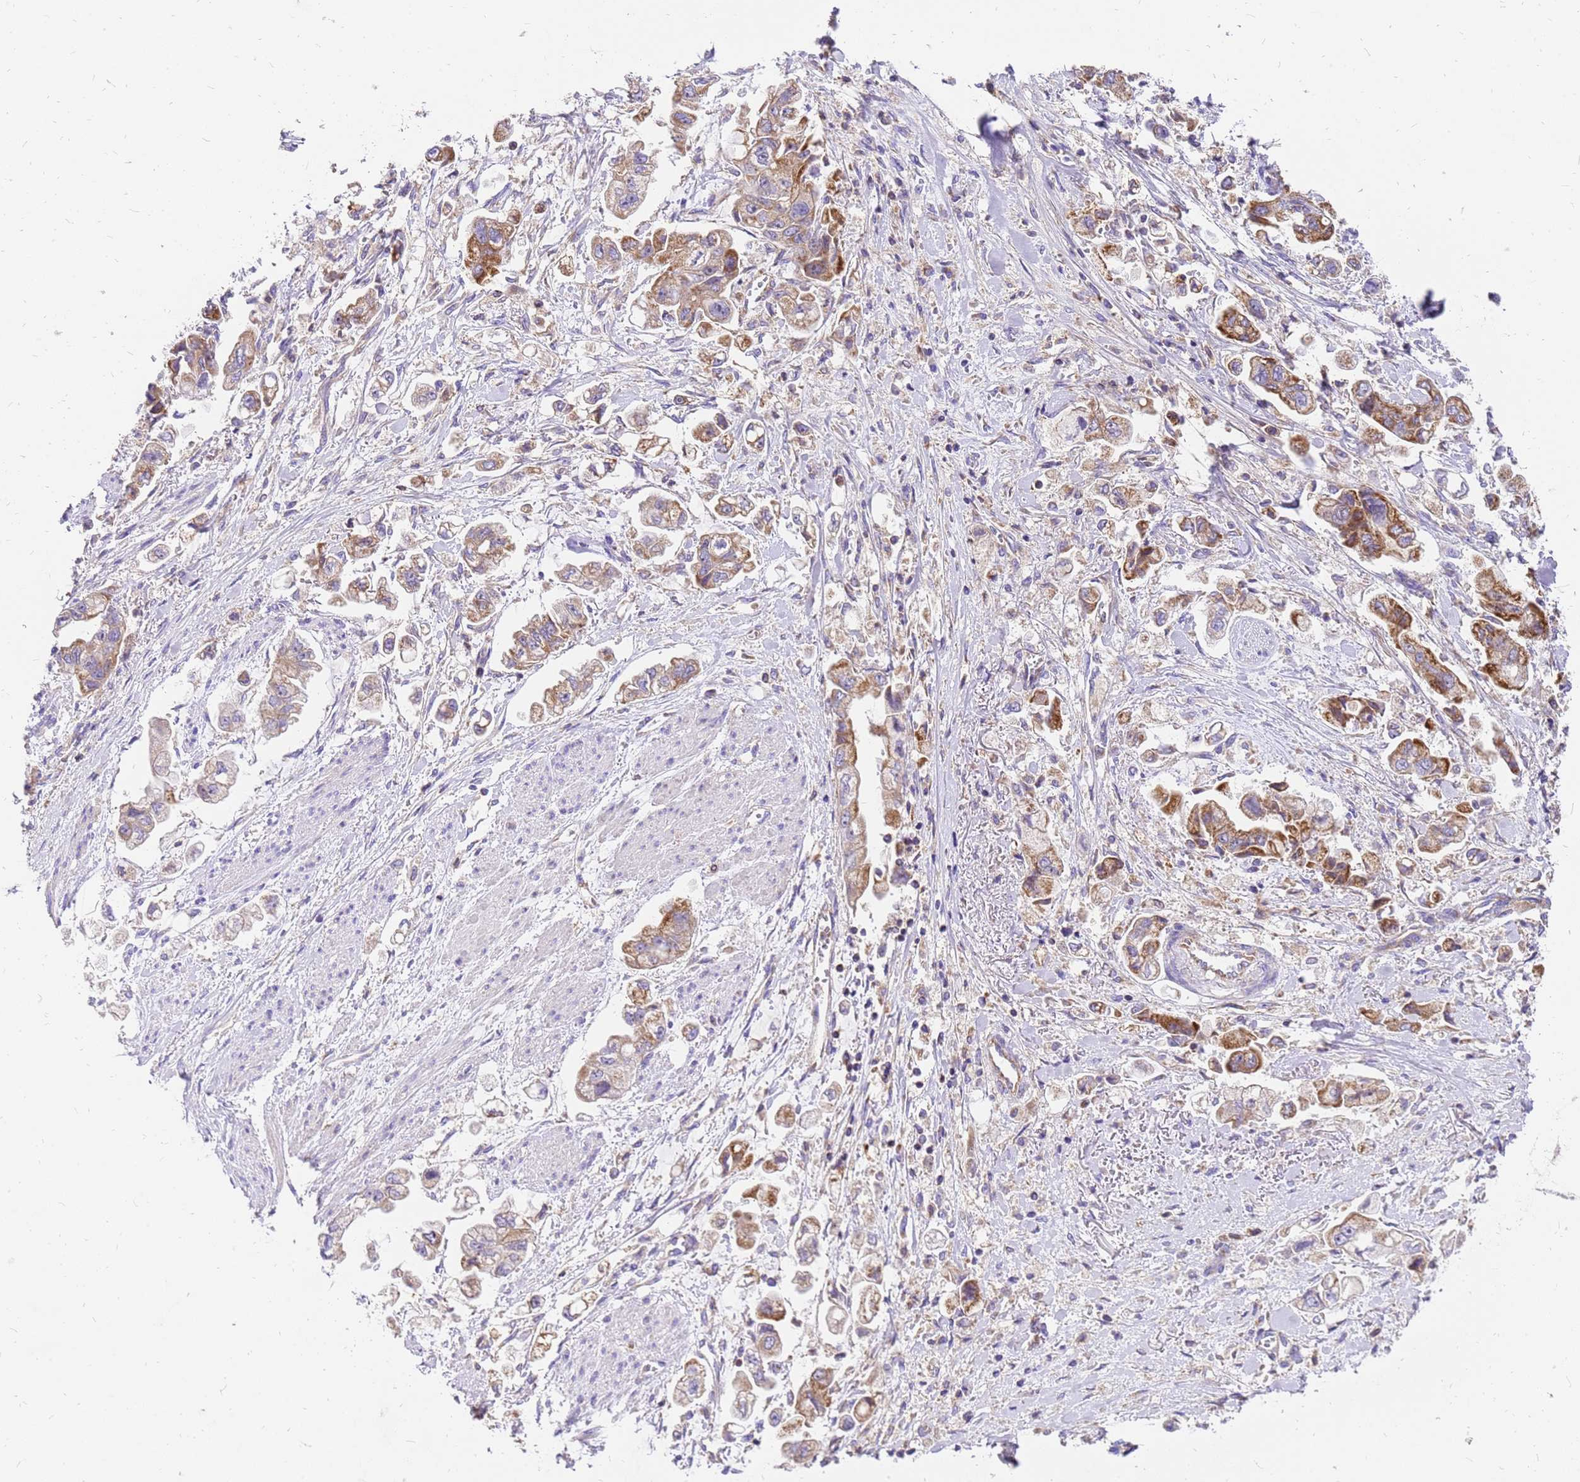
{"staining": {"intensity": "moderate", "quantity": ">75%", "location": "cytoplasmic/membranous"}, "tissue": "stomach cancer", "cell_type": "Tumor cells", "image_type": "cancer", "snomed": [{"axis": "morphology", "description": "Adenocarcinoma, NOS"}, {"axis": "topography", "description": "Stomach"}], "caption": "About >75% of tumor cells in adenocarcinoma (stomach) exhibit moderate cytoplasmic/membranous protein positivity as visualized by brown immunohistochemical staining.", "gene": "MRPS26", "patient": {"sex": "male", "age": 62}}